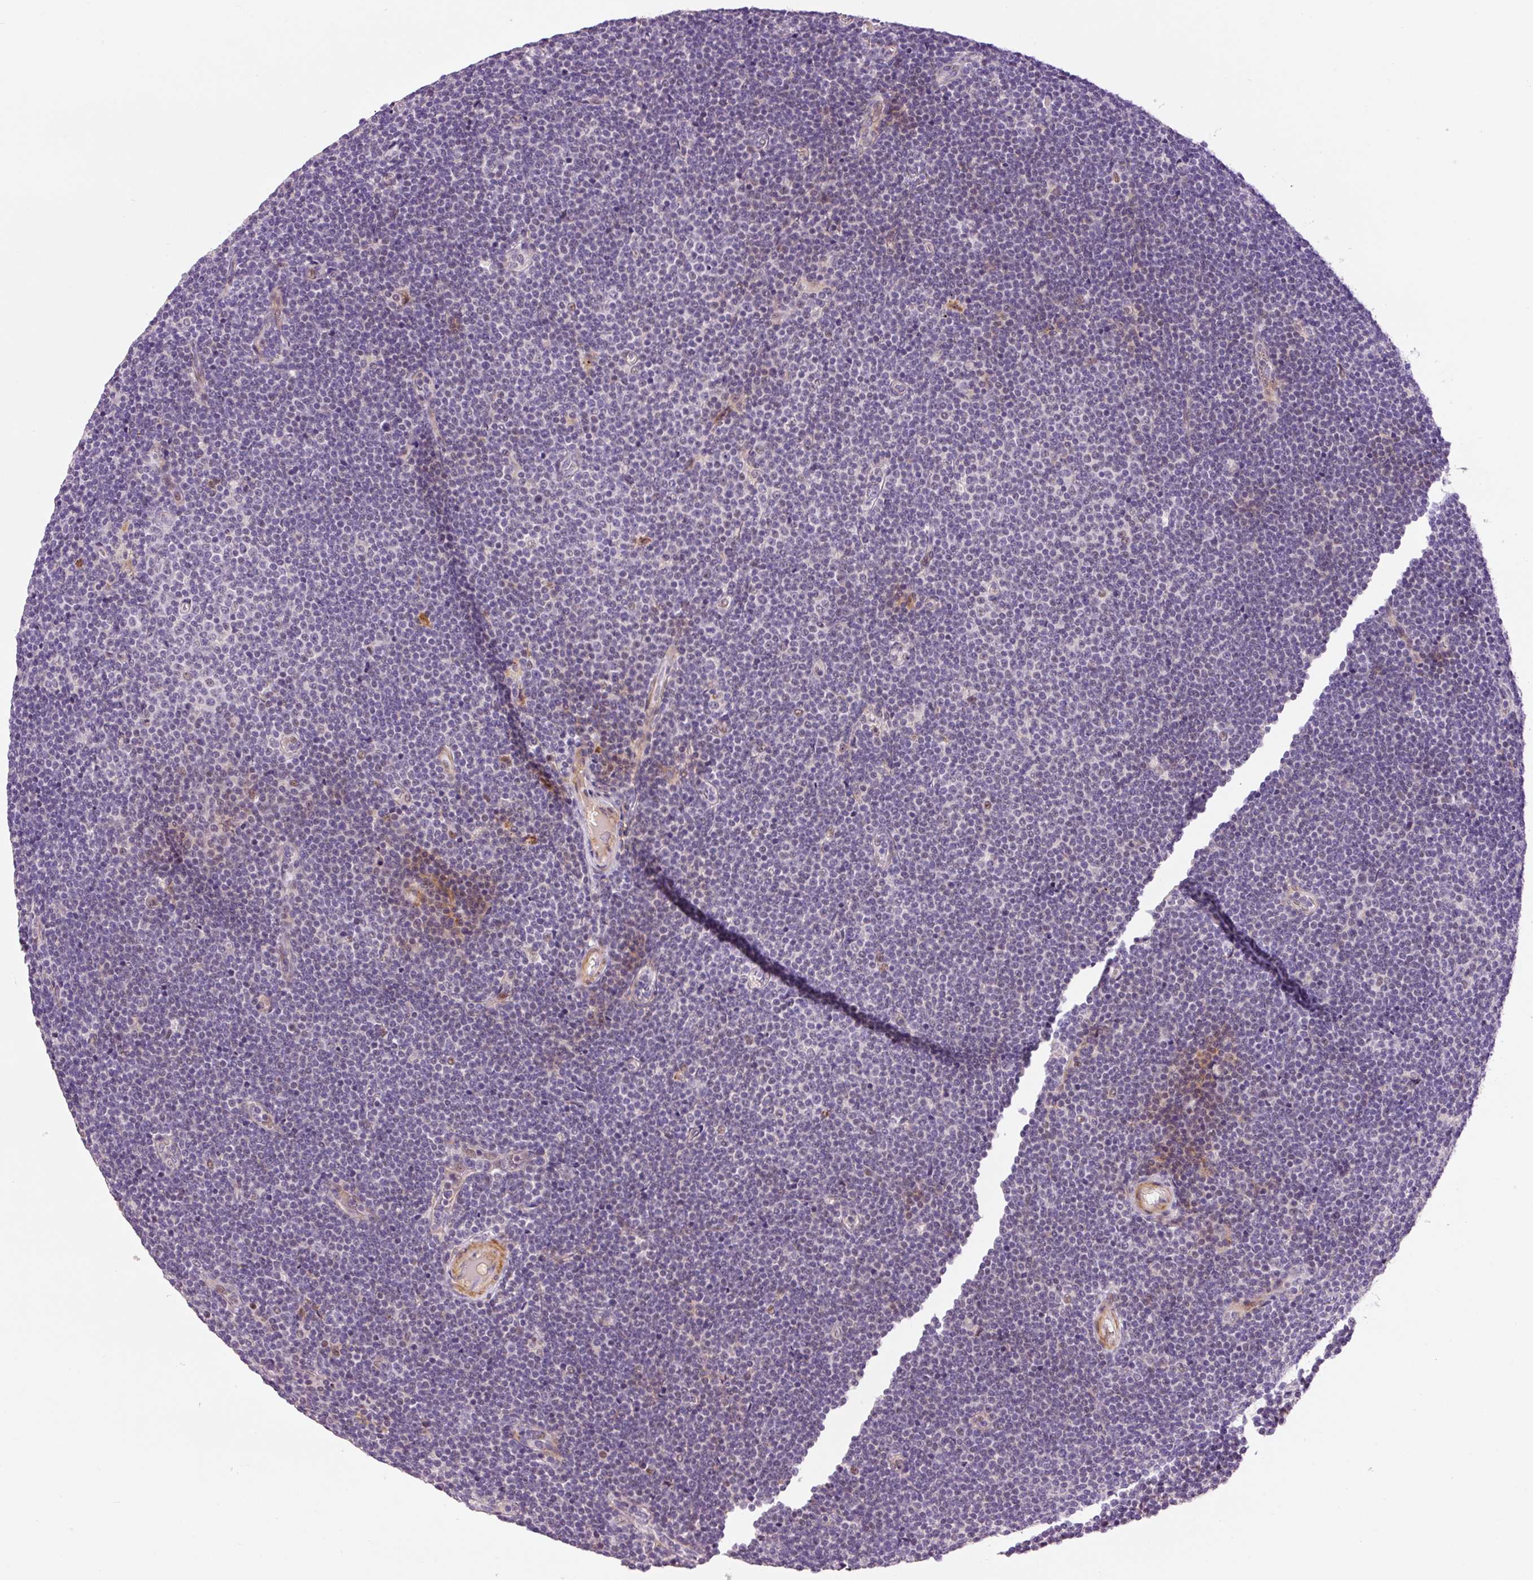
{"staining": {"intensity": "negative", "quantity": "none", "location": "none"}, "tissue": "lymphoma", "cell_type": "Tumor cells", "image_type": "cancer", "snomed": [{"axis": "morphology", "description": "Malignant lymphoma, non-Hodgkin's type, Low grade"}, {"axis": "topography", "description": "Lymph node"}], "caption": "This histopathology image is of malignant lymphoma, non-Hodgkin's type (low-grade) stained with immunohistochemistry to label a protein in brown with the nuclei are counter-stained blue. There is no staining in tumor cells.", "gene": "HNF1A", "patient": {"sex": "male", "age": 48}}